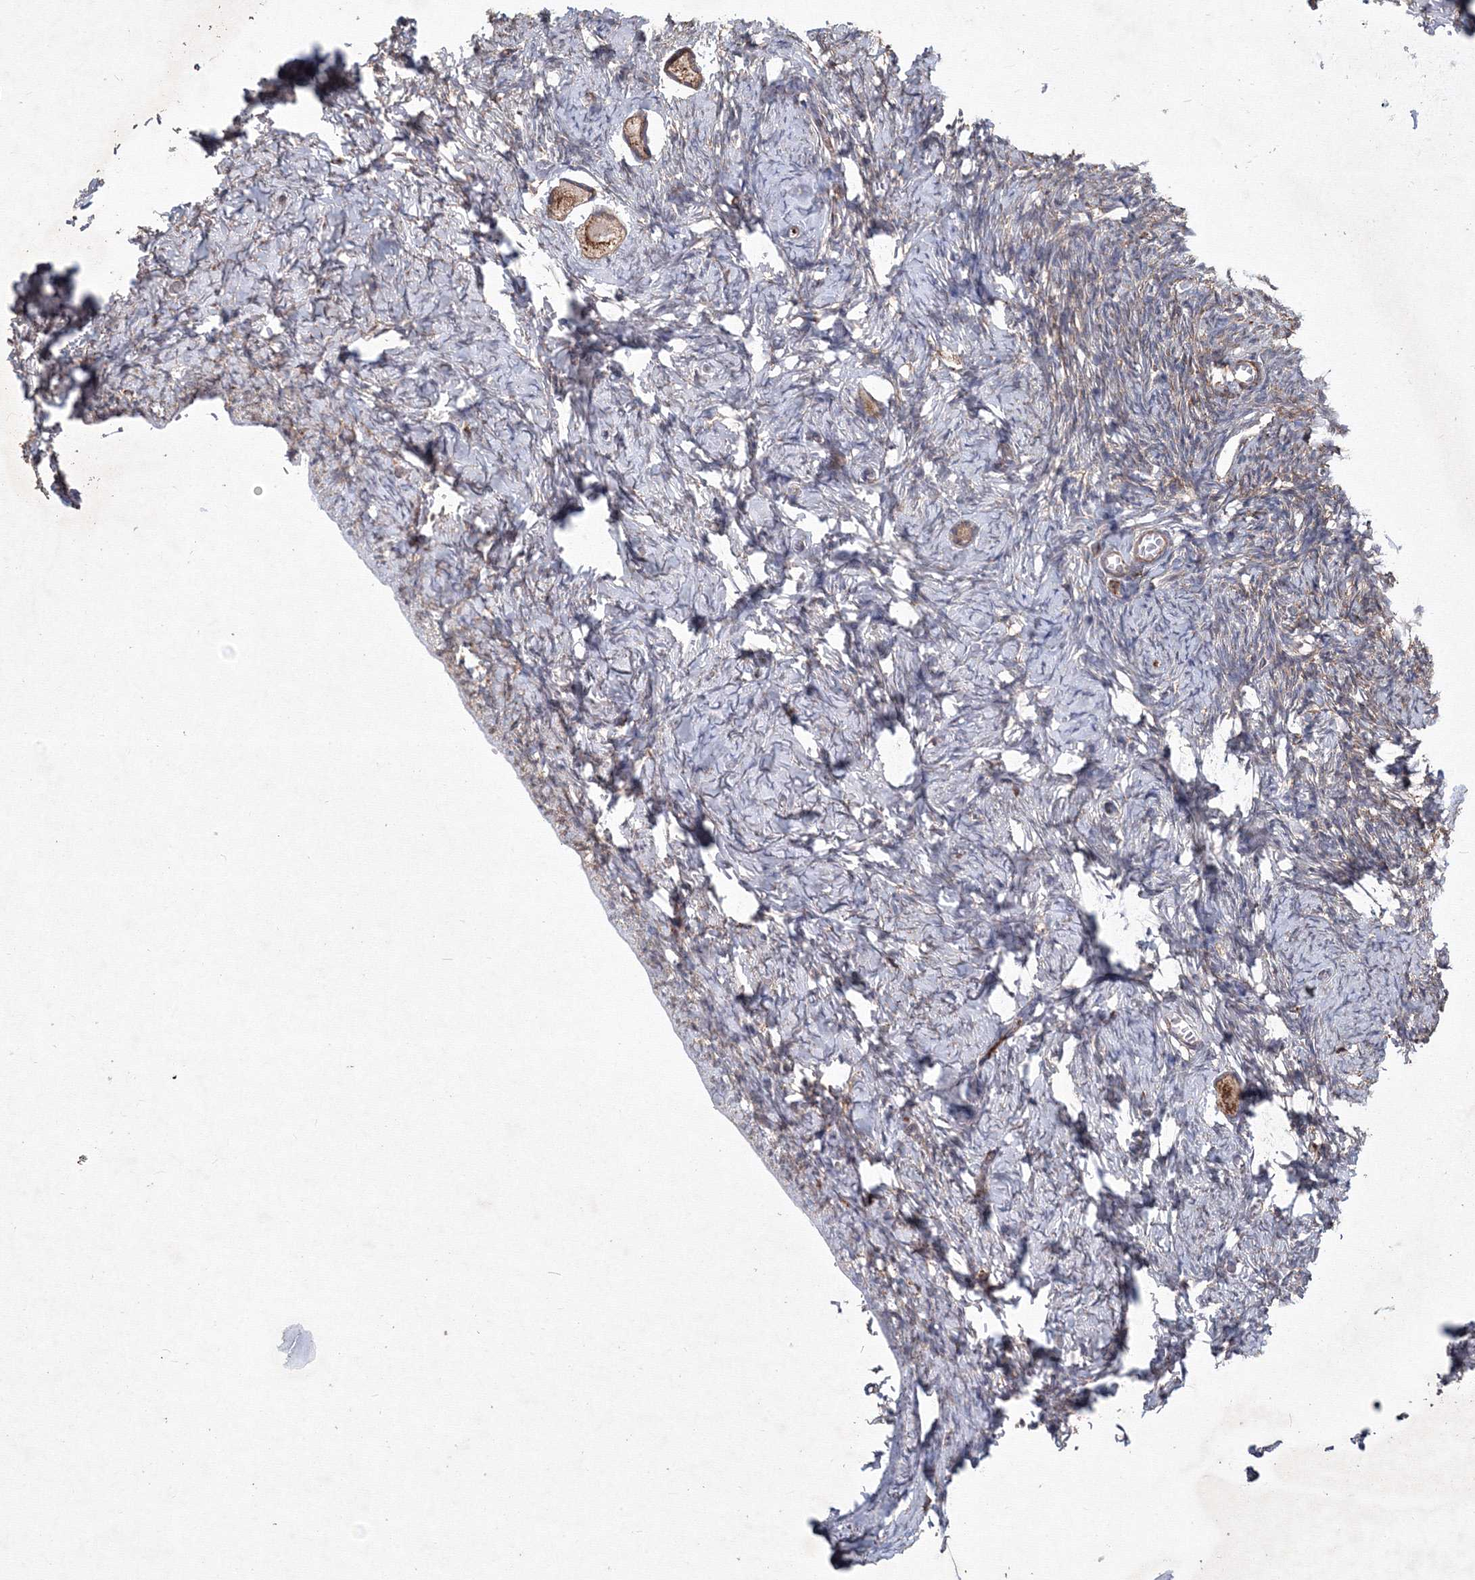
{"staining": {"intensity": "moderate", "quantity": ">75%", "location": "cytoplasmic/membranous"}, "tissue": "ovary", "cell_type": "Follicle cells", "image_type": "normal", "snomed": [{"axis": "morphology", "description": "Normal tissue, NOS"}, {"axis": "topography", "description": "Ovary"}], "caption": "IHC histopathology image of unremarkable human ovary stained for a protein (brown), which demonstrates medium levels of moderate cytoplasmic/membranous expression in about >75% of follicle cells.", "gene": "TMEM139", "patient": {"sex": "female", "age": 27}}